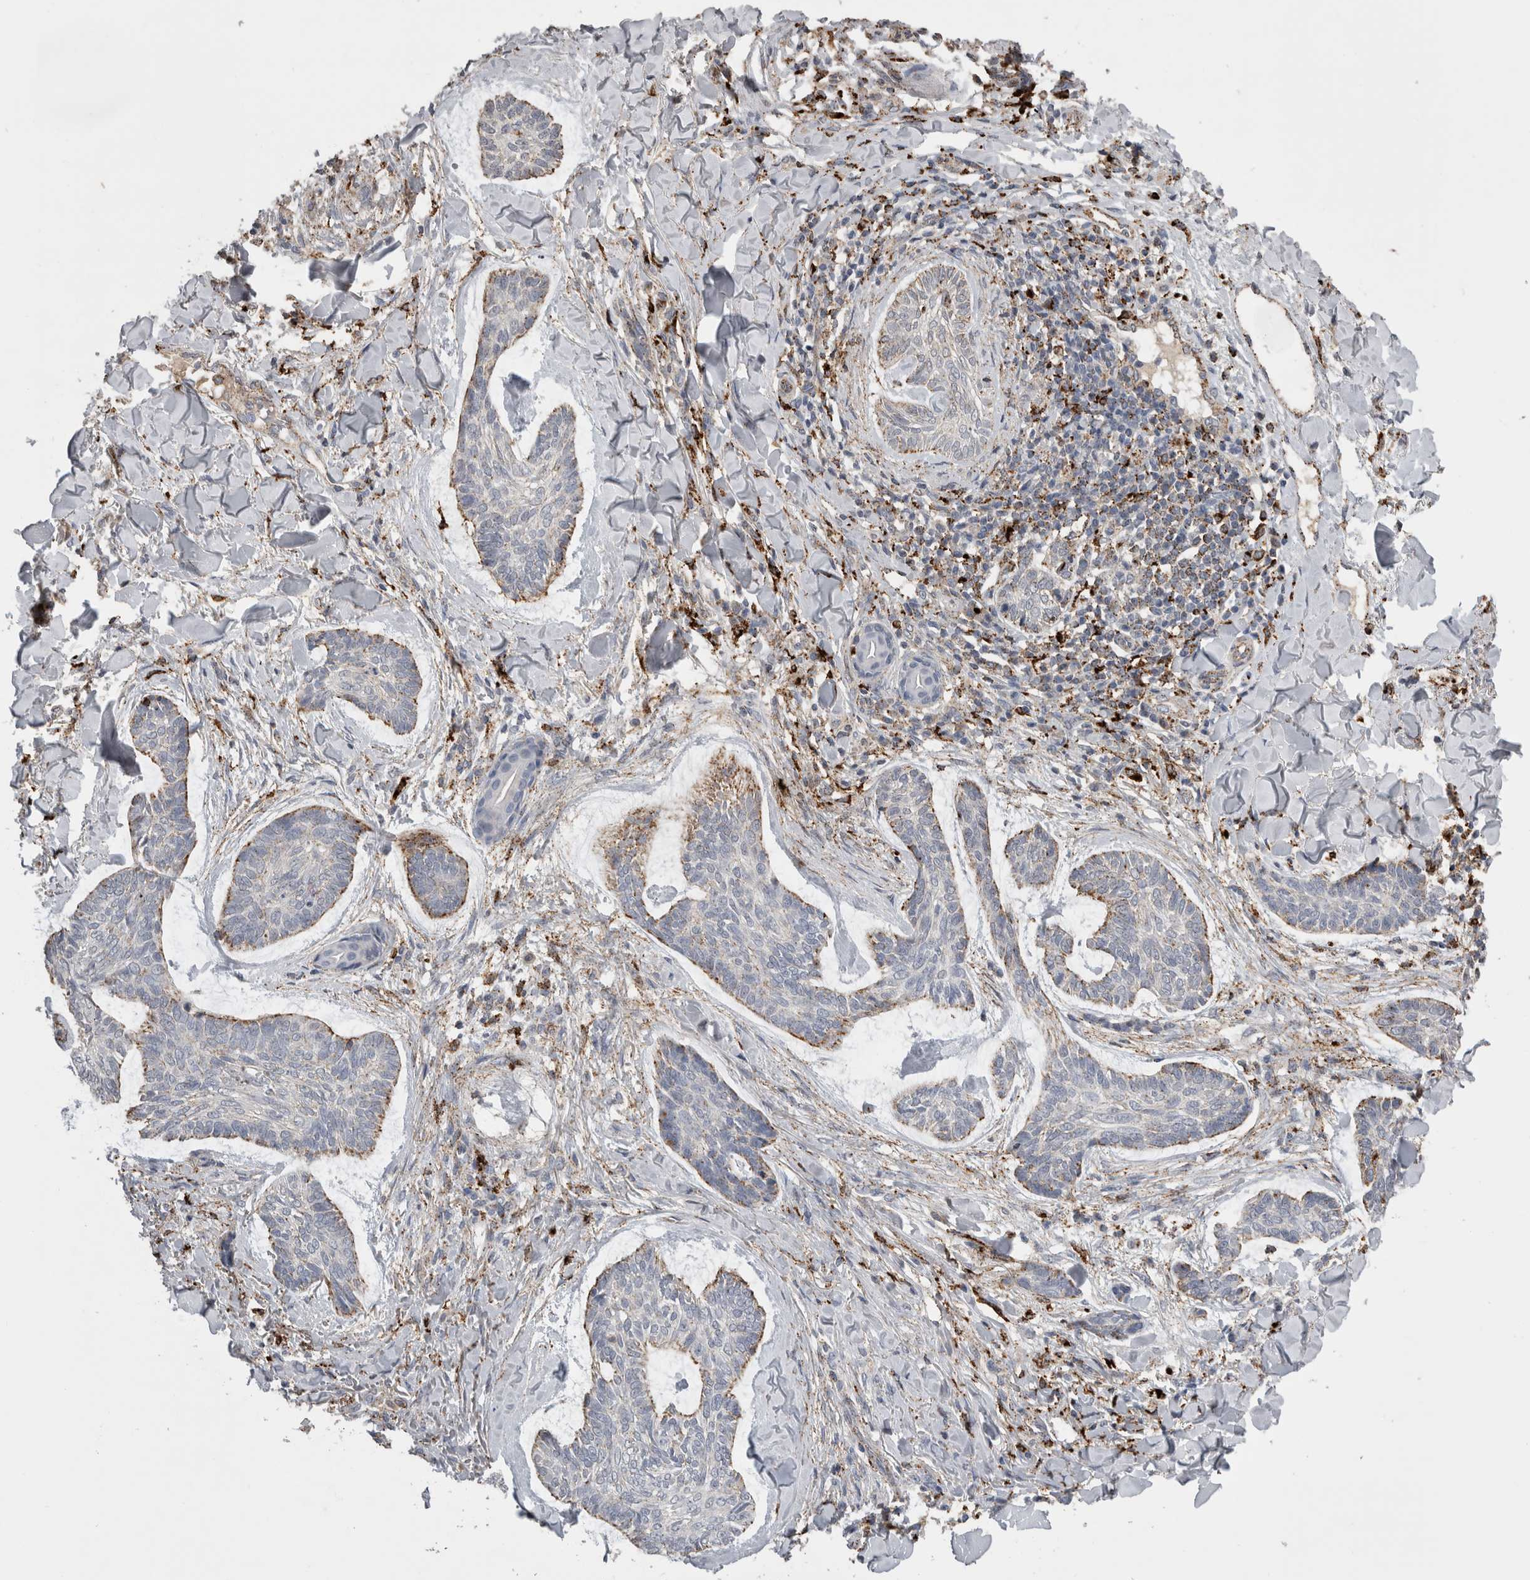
{"staining": {"intensity": "moderate", "quantity": "<25%", "location": "cytoplasmic/membranous"}, "tissue": "skin cancer", "cell_type": "Tumor cells", "image_type": "cancer", "snomed": [{"axis": "morphology", "description": "Basal cell carcinoma"}, {"axis": "topography", "description": "Skin"}], "caption": "Basal cell carcinoma (skin) stained with DAB IHC exhibits low levels of moderate cytoplasmic/membranous positivity in approximately <25% of tumor cells. The protein of interest is shown in brown color, while the nuclei are stained blue.", "gene": "CTSZ", "patient": {"sex": "male", "age": 43}}